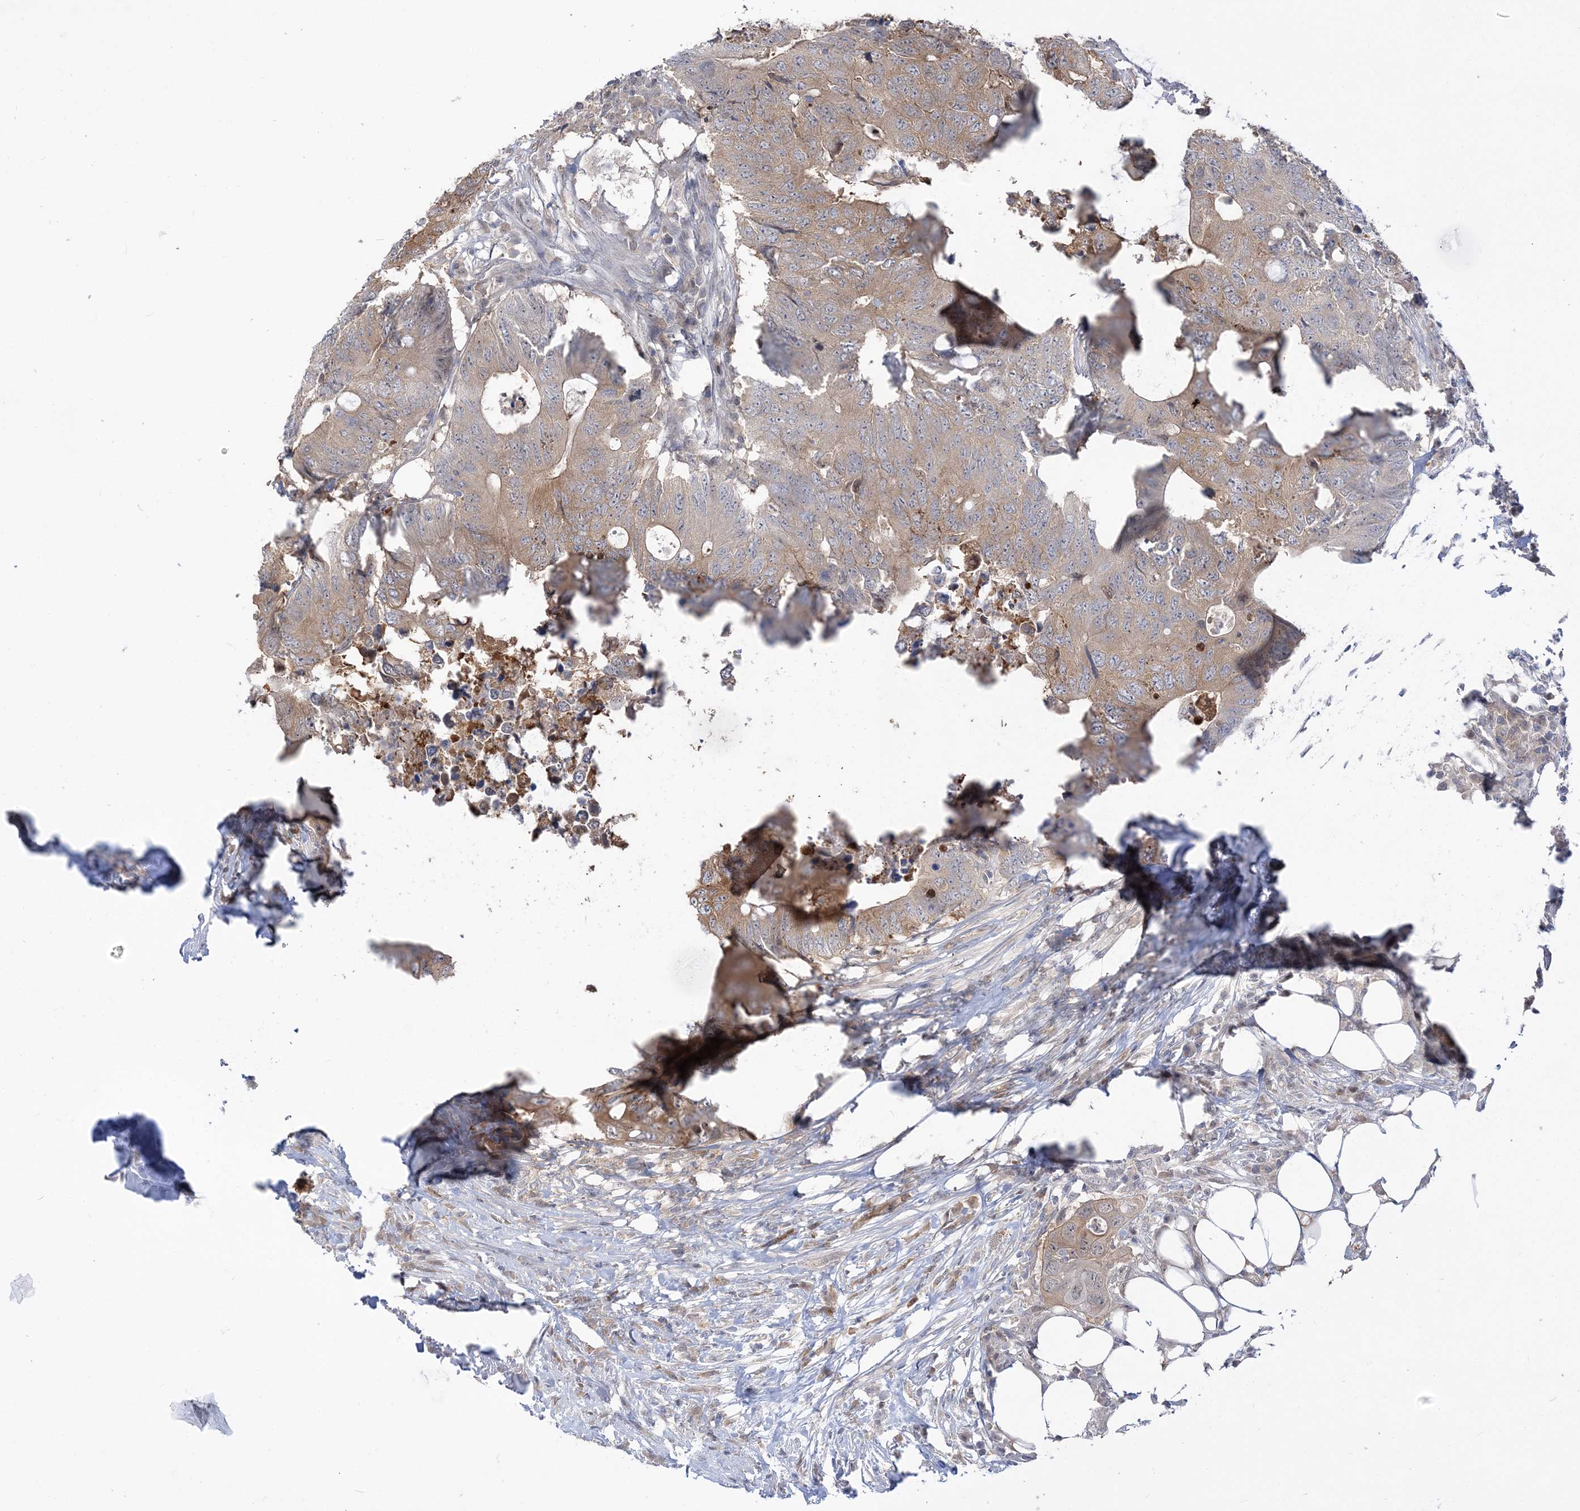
{"staining": {"intensity": "moderate", "quantity": "<25%", "location": "cytoplasmic/membranous"}, "tissue": "colorectal cancer", "cell_type": "Tumor cells", "image_type": "cancer", "snomed": [{"axis": "morphology", "description": "Adenocarcinoma, NOS"}, {"axis": "topography", "description": "Colon"}], "caption": "A micrograph showing moderate cytoplasmic/membranous staining in approximately <25% of tumor cells in colorectal adenocarcinoma, as visualized by brown immunohistochemical staining.", "gene": "THADA", "patient": {"sex": "male", "age": 71}}